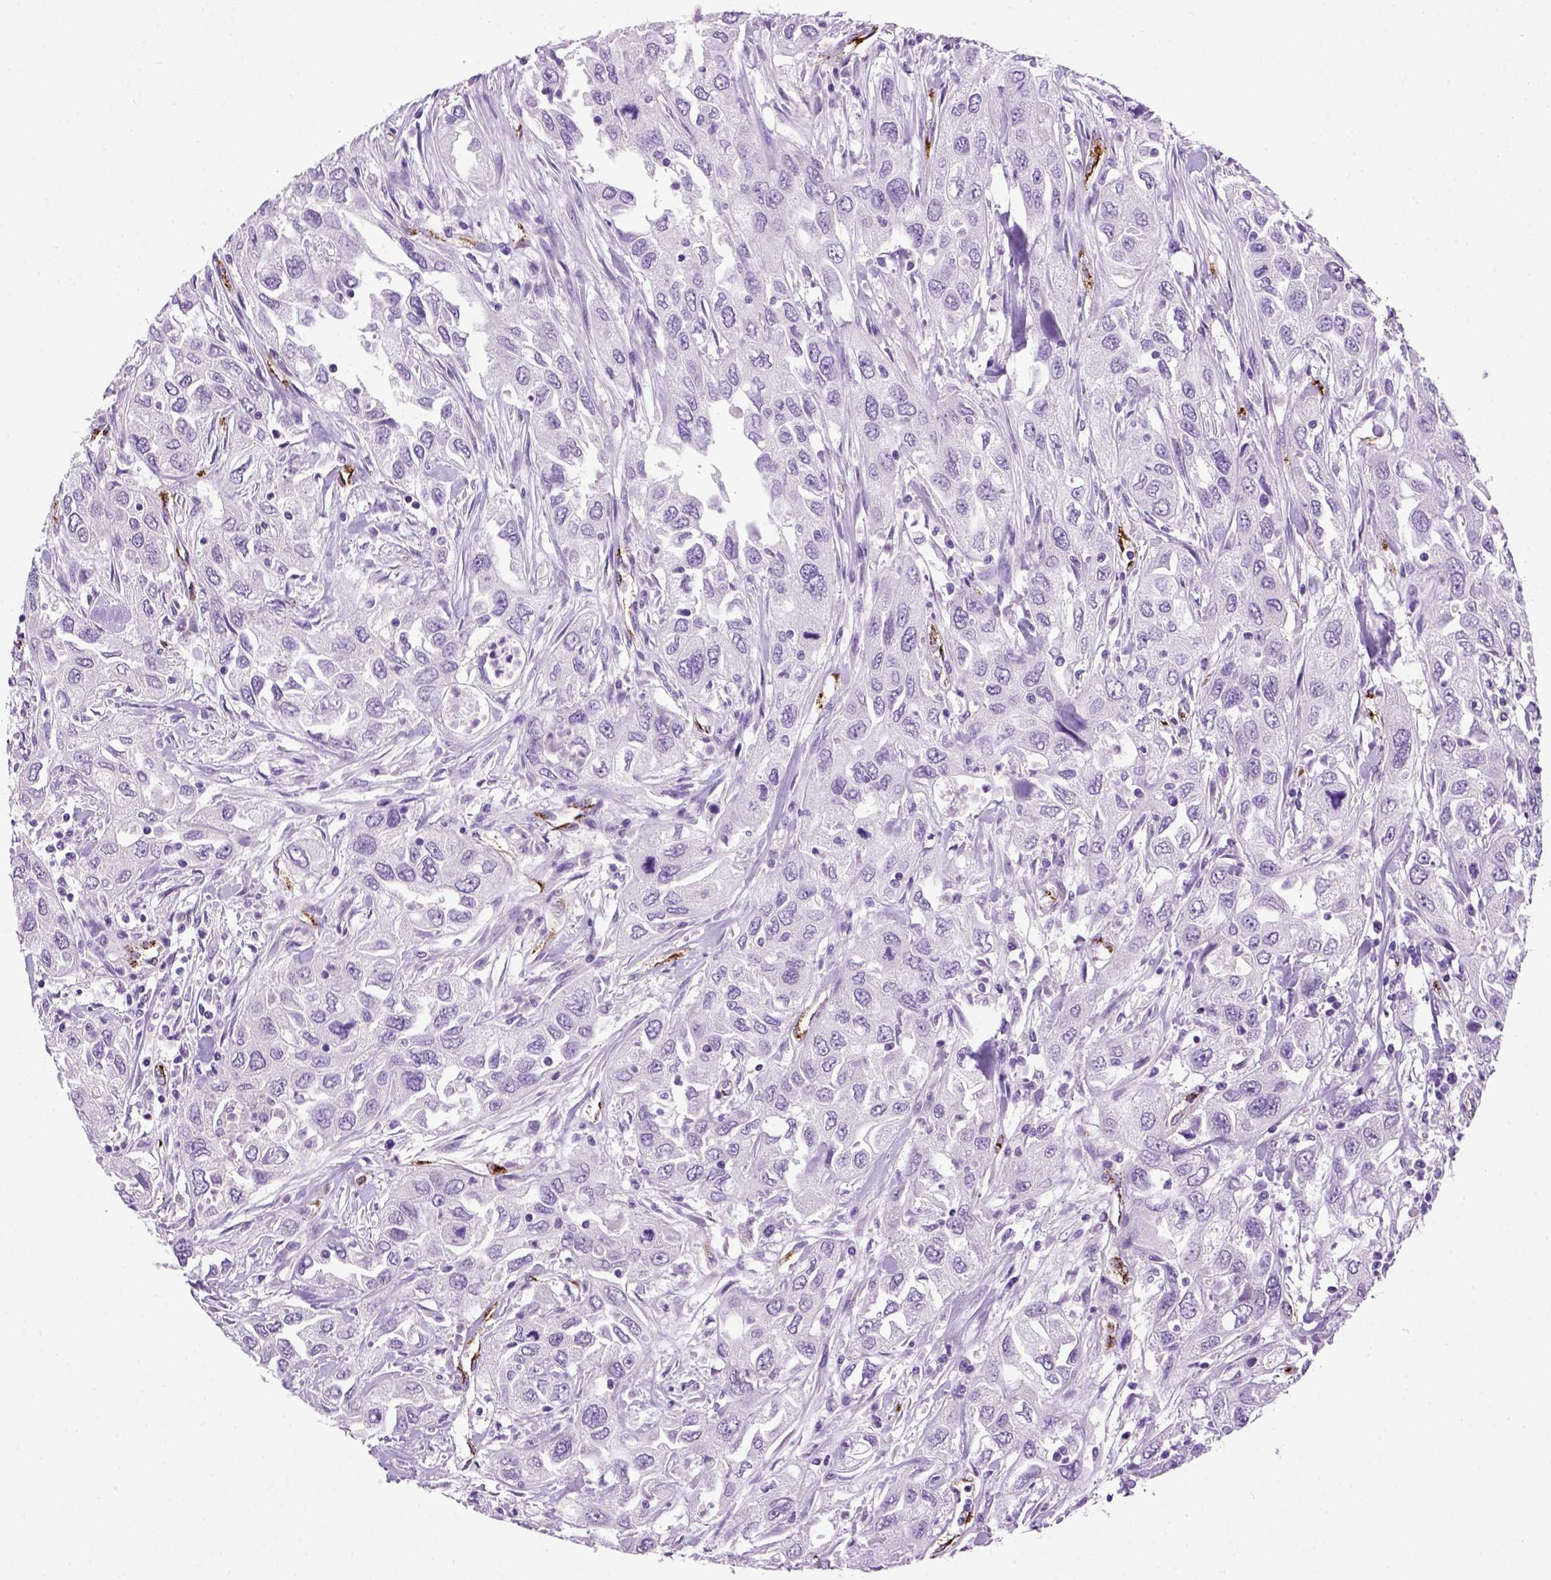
{"staining": {"intensity": "negative", "quantity": "none", "location": "none"}, "tissue": "urothelial cancer", "cell_type": "Tumor cells", "image_type": "cancer", "snomed": [{"axis": "morphology", "description": "Urothelial carcinoma, High grade"}, {"axis": "topography", "description": "Urinary bladder"}], "caption": "DAB immunohistochemical staining of human urothelial cancer shows no significant positivity in tumor cells.", "gene": "VWF", "patient": {"sex": "male", "age": 76}}